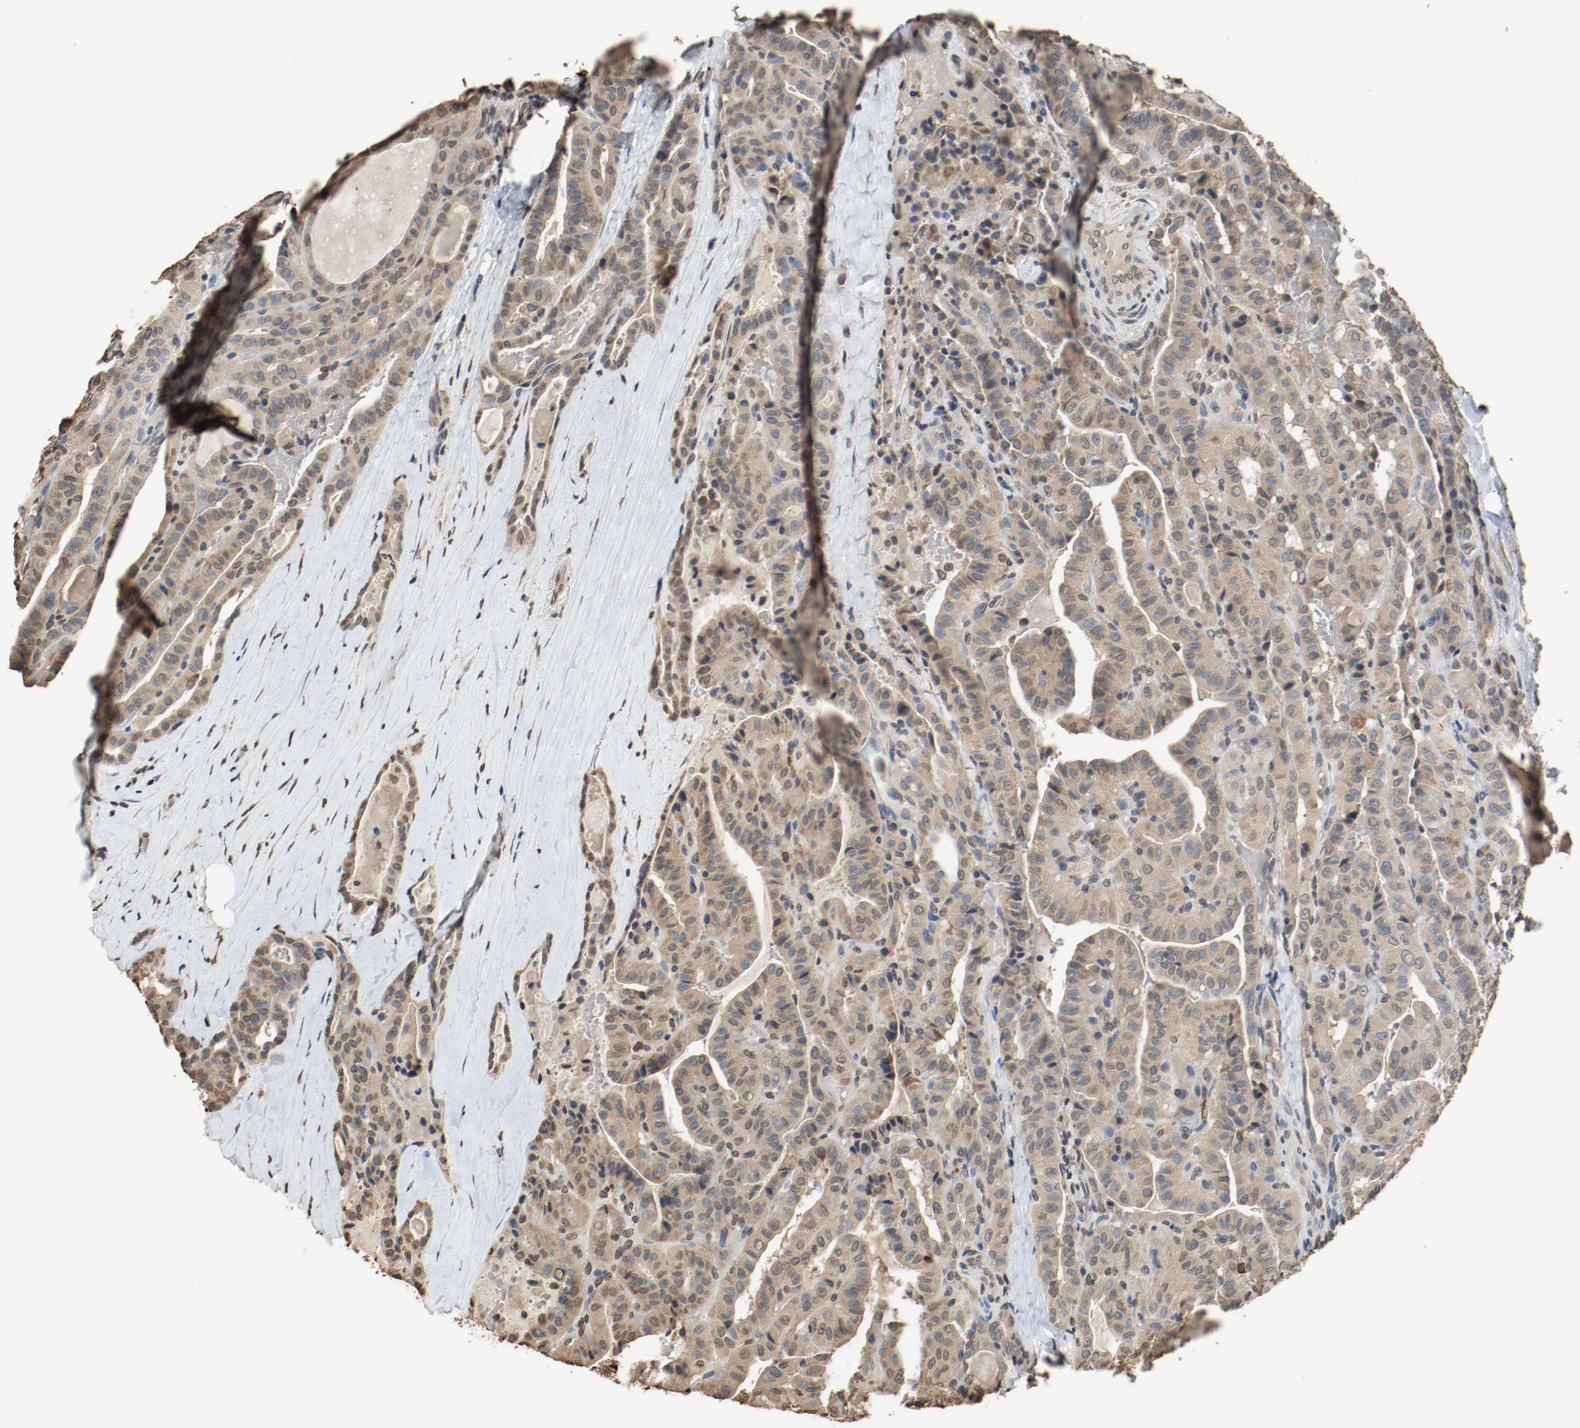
{"staining": {"intensity": "weak", "quantity": ">75%", "location": "cytoplasmic/membranous"}, "tissue": "thyroid cancer", "cell_type": "Tumor cells", "image_type": "cancer", "snomed": [{"axis": "morphology", "description": "Papillary adenocarcinoma, NOS"}, {"axis": "topography", "description": "Thyroid gland"}], "caption": "A micrograph showing weak cytoplasmic/membranous expression in approximately >75% of tumor cells in thyroid papillary adenocarcinoma, as visualized by brown immunohistochemical staining.", "gene": "RTN4", "patient": {"sex": "male", "age": 77}}